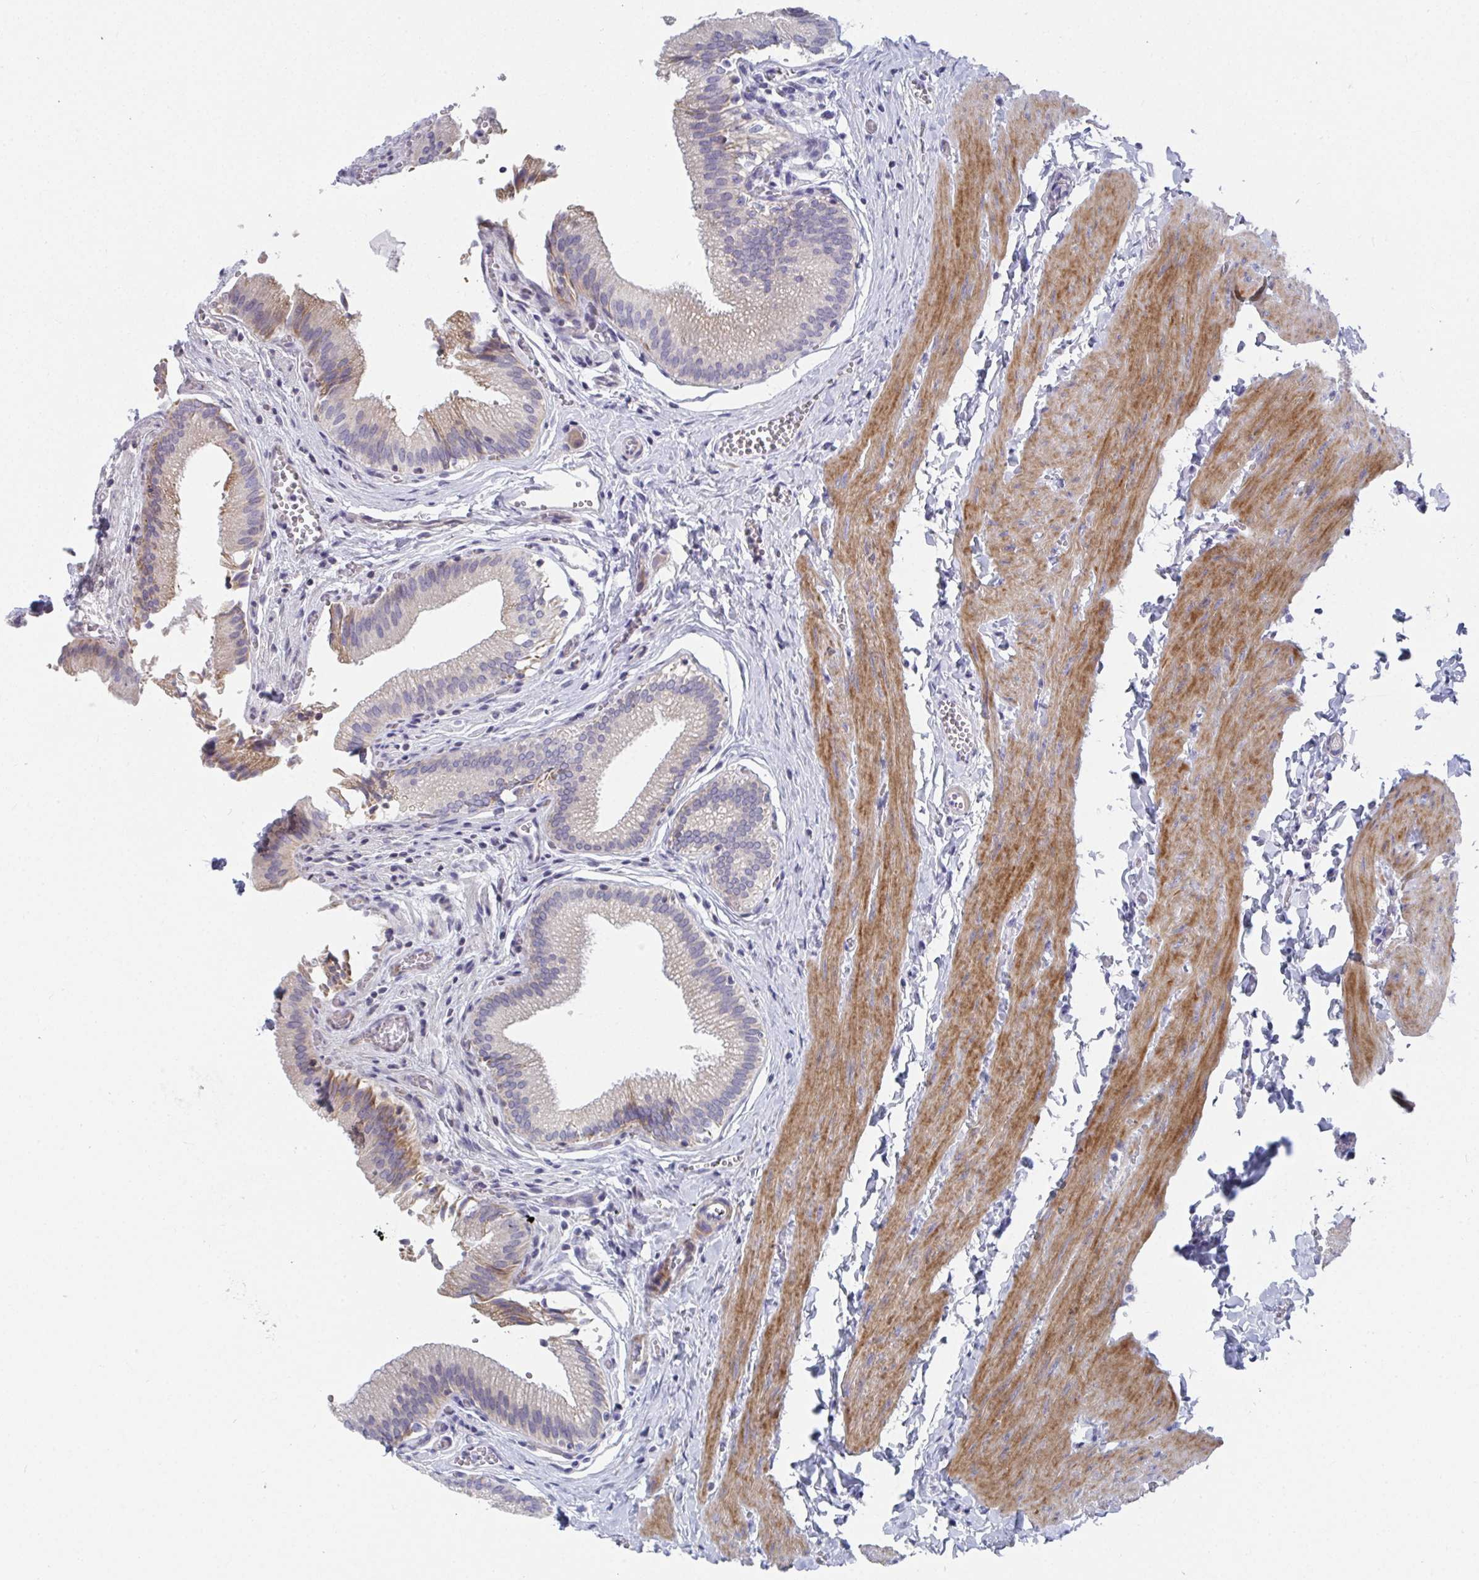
{"staining": {"intensity": "weak", "quantity": "<25%", "location": "cytoplasmic/membranous"}, "tissue": "gallbladder", "cell_type": "Glandular cells", "image_type": "normal", "snomed": [{"axis": "morphology", "description": "Normal tissue, NOS"}, {"axis": "topography", "description": "Gallbladder"}, {"axis": "topography", "description": "Peripheral nerve tissue"}], "caption": "This is an immunohistochemistry (IHC) image of normal human gallbladder. There is no positivity in glandular cells.", "gene": "ATP5F1C", "patient": {"sex": "male", "age": 17}}